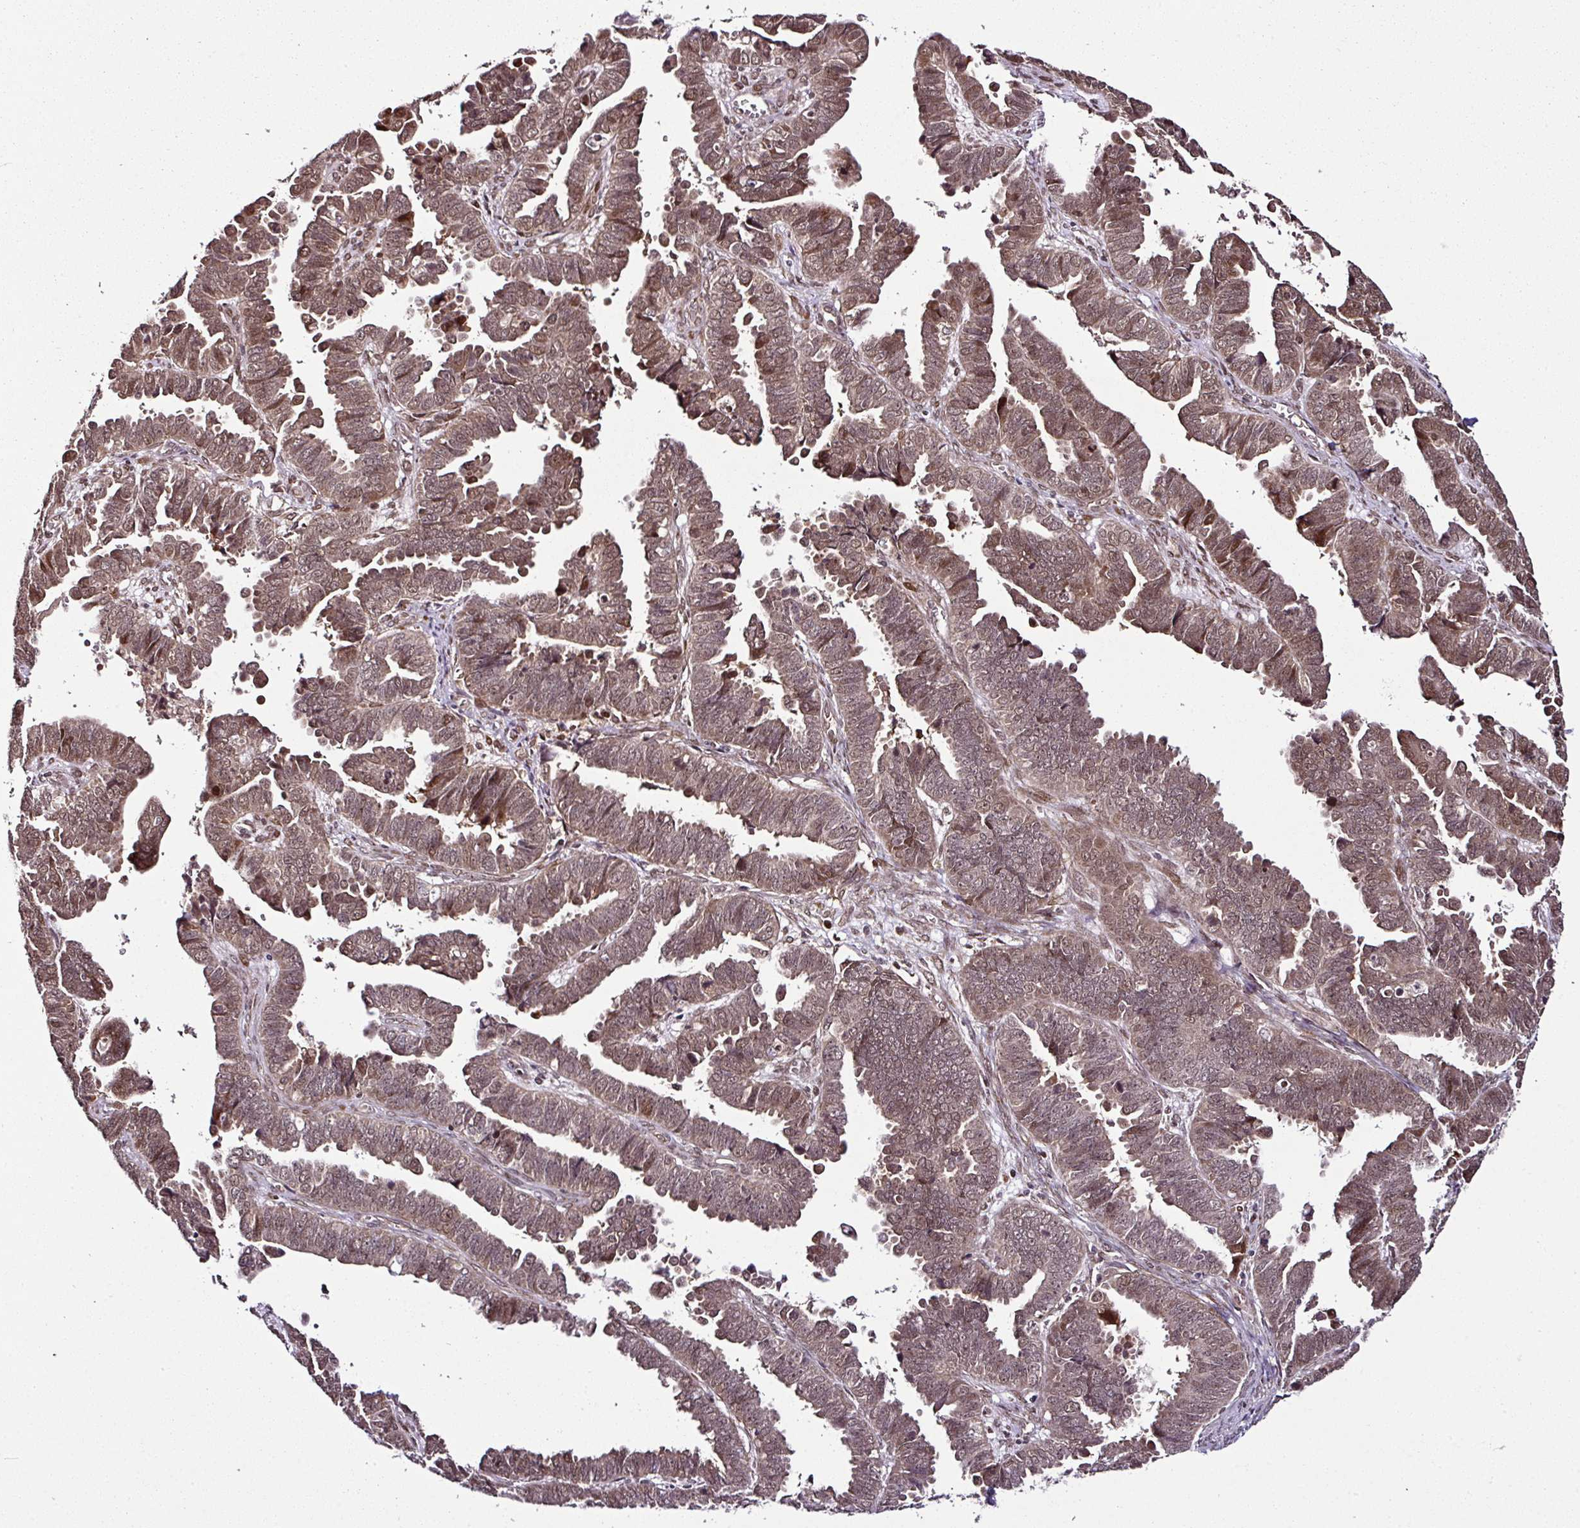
{"staining": {"intensity": "weak", "quantity": ">75%", "location": "nuclear"}, "tissue": "endometrial cancer", "cell_type": "Tumor cells", "image_type": "cancer", "snomed": [{"axis": "morphology", "description": "Adenocarcinoma, NOS"}, {"axis": "topography", "description": "Endometrium"}], "caption": "There is low levels of weak nuclear expression in tumor cells of endometrial cancer (adenocarcinoma), as demonstrated by immunohistochemical staining (brown color).", "gene": "COPRS", "patient": {"sex": "female", "age": 75}}